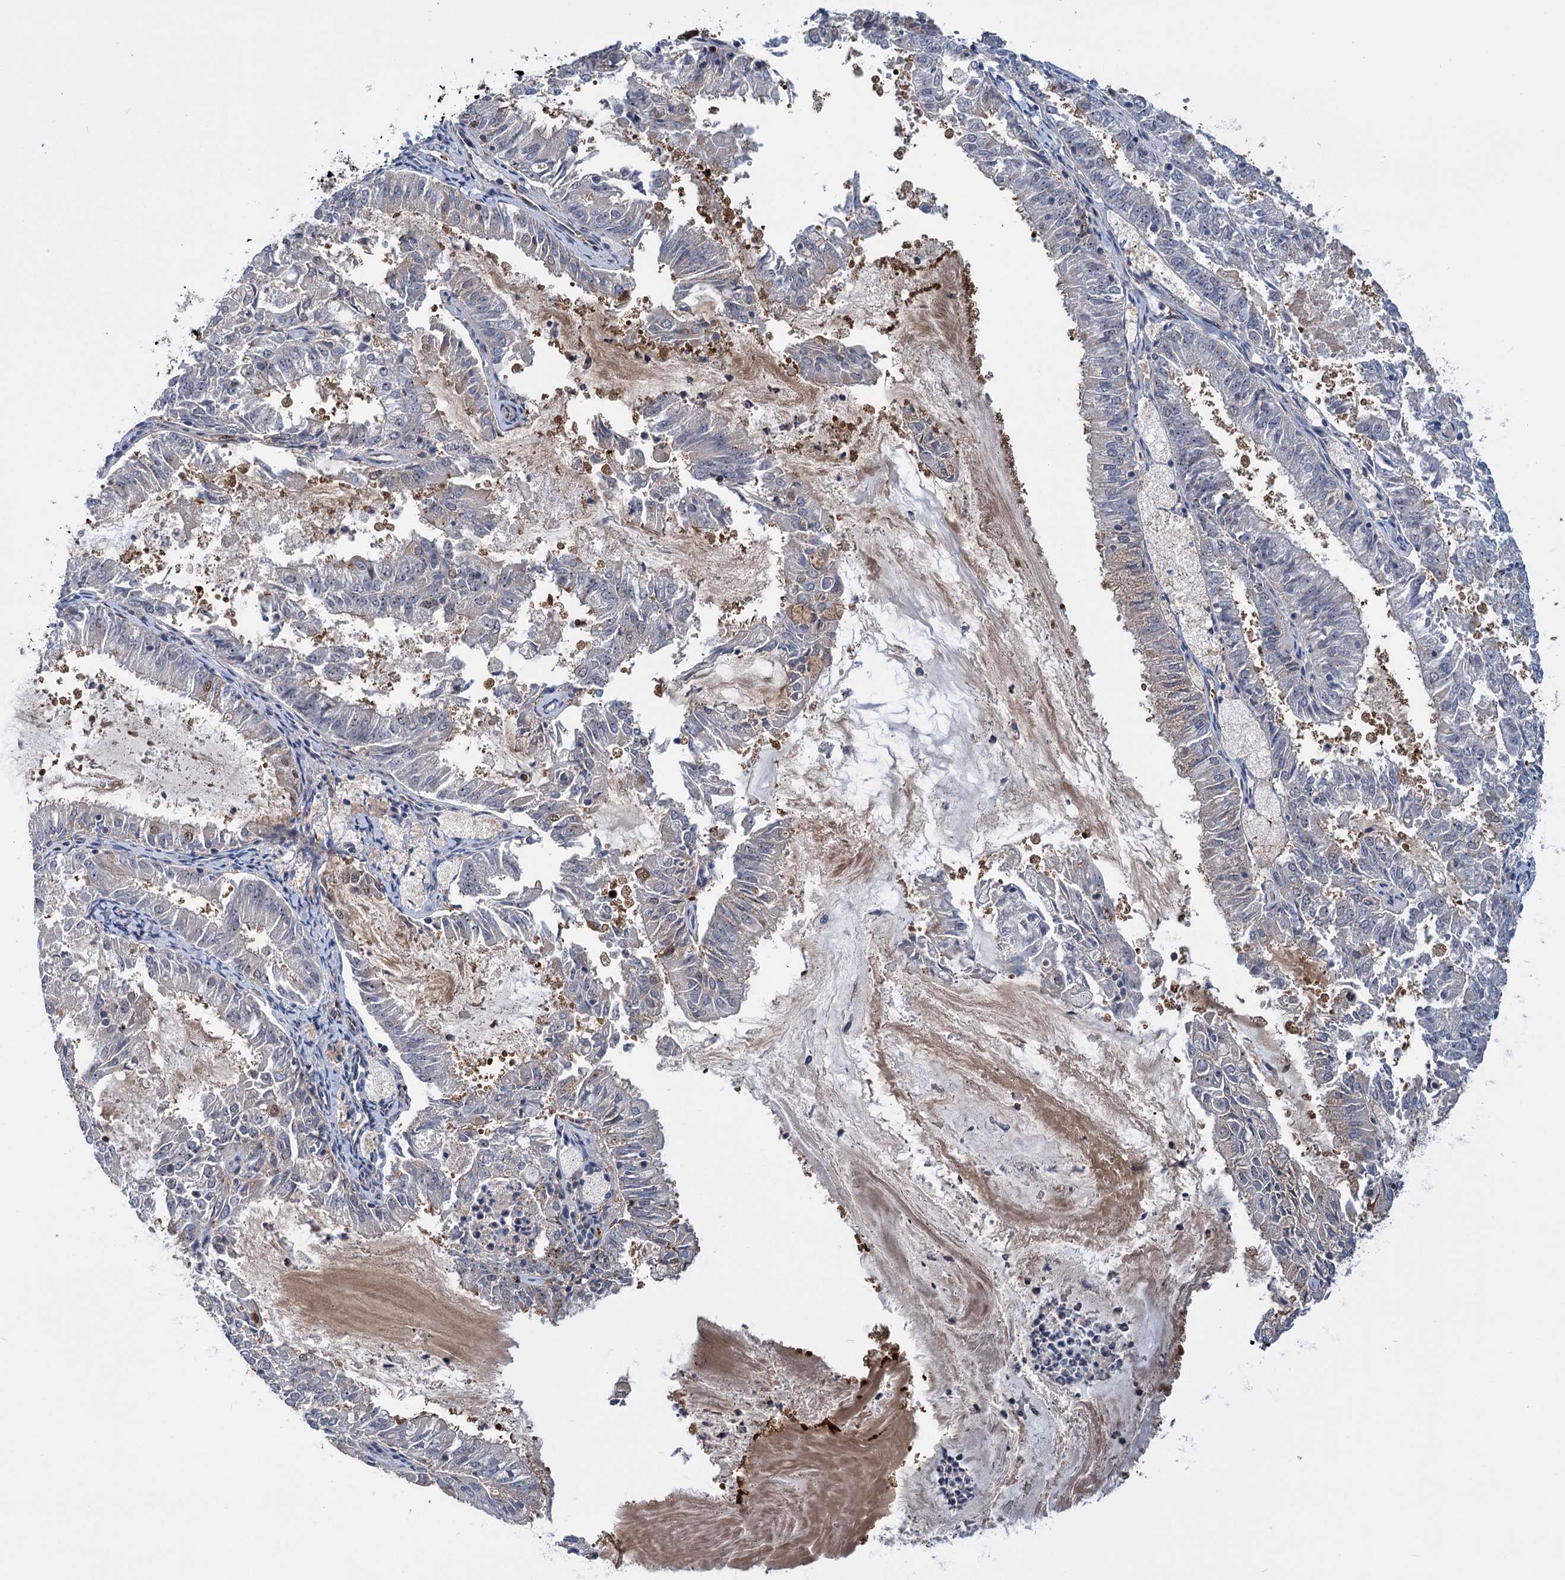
{"staining": {"intensity": "moderate", "quantity": "<25%", "location": "cytoplasmic/membranous,nuclear"}, "tissue": "endometrial cancer", "cell_type": "Tumor cells", "image_type": "cancer", "snomed": [{"axis": "morphology", "description": "Adenocarcinoma, NOS"}, {"axis": "topography", "description": "Endometrium"}], "caption": "Protein staining by immunohistochemistry displays moderate cytoplasmic/membranous and nuclear positivity in about <25% of tumor cells in endometrial adenocarcinoma.", "gene": "GPBP1", "patient": {"sex": "female", "age": 57}}